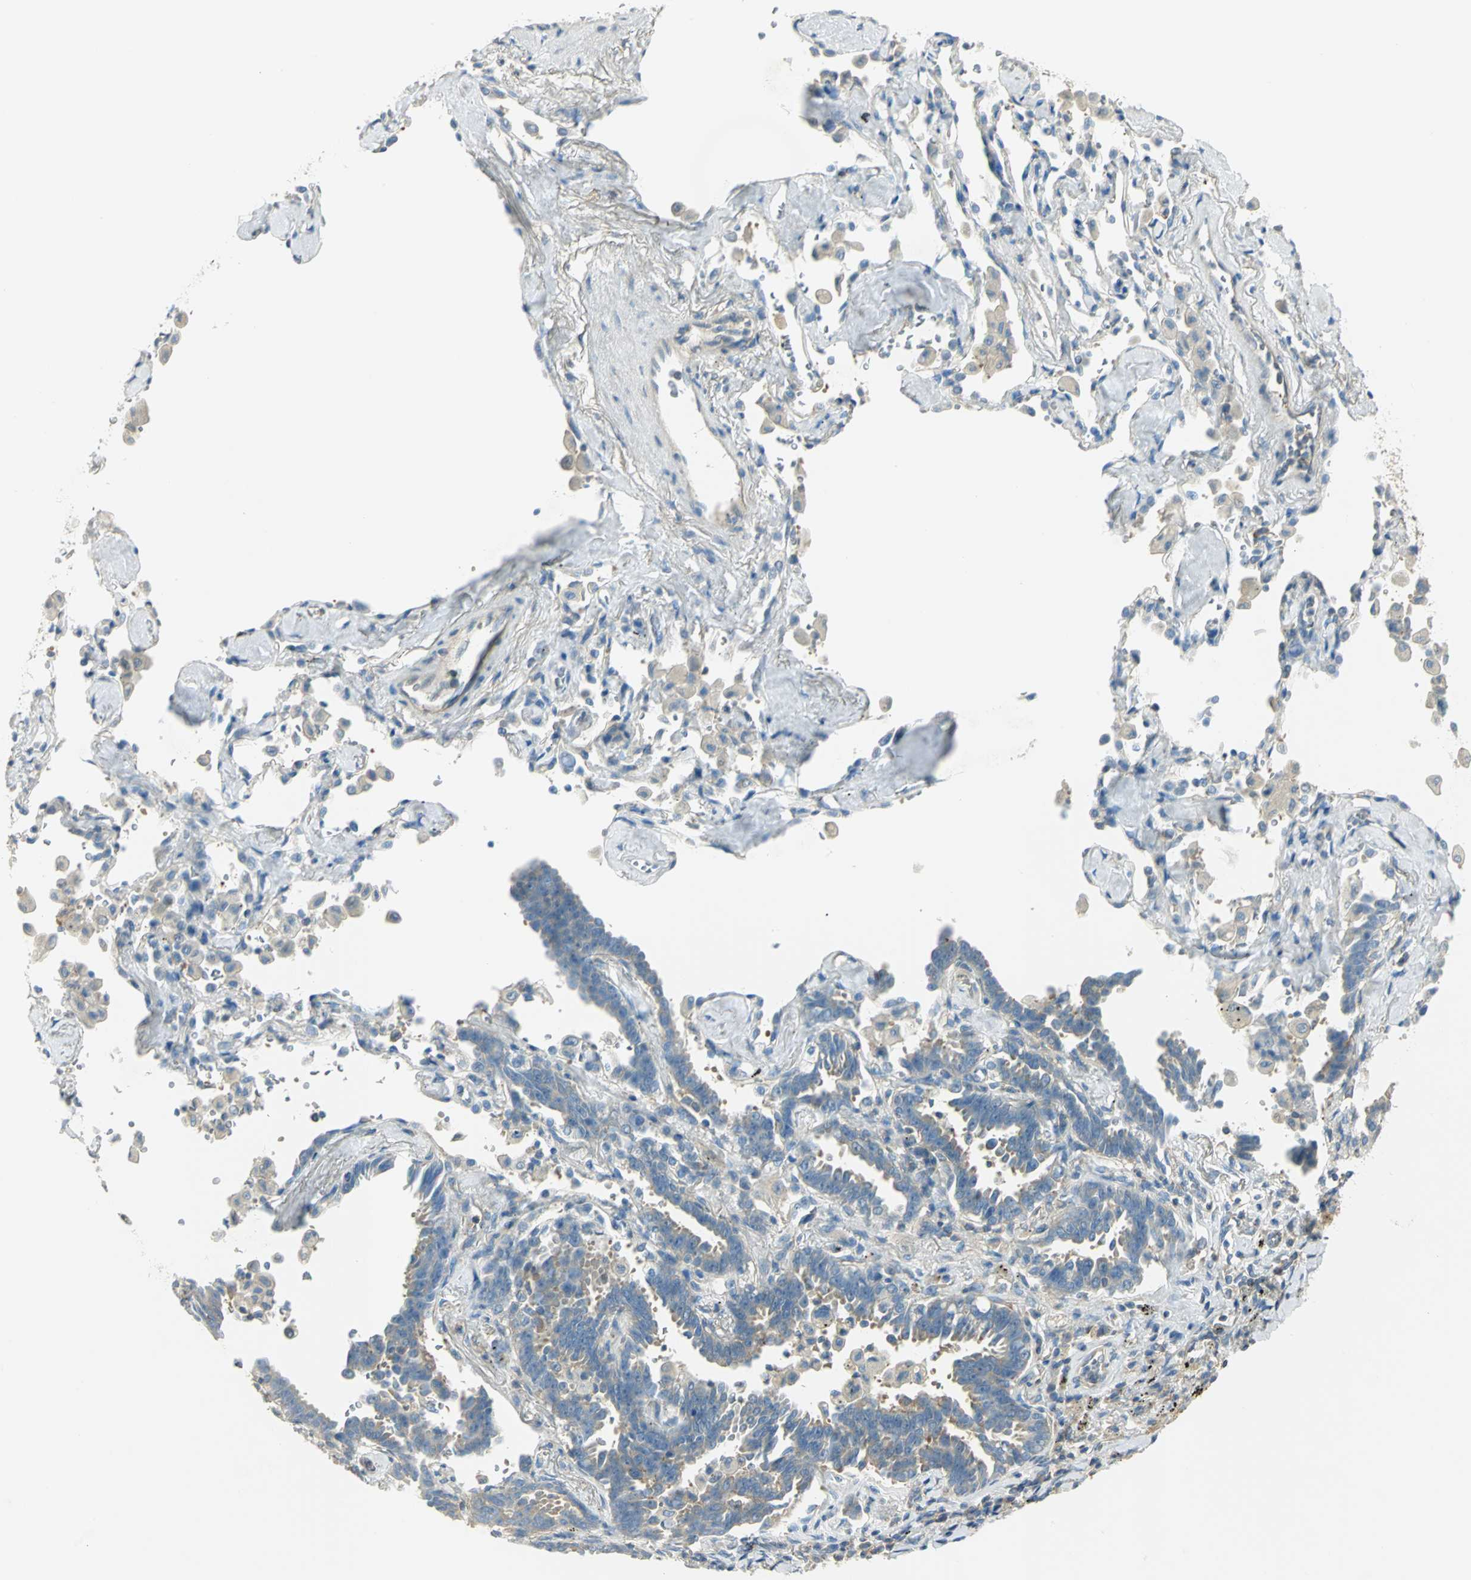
{"staining": {"intensity": "weak", "quantity": "<25%", "location": "cytoplasmic/membranous"}, "tissue": "lung cancer", "cell_type": "Tumor cells", "image_type": "cancer", "snomed": [{"axis": "morphology", "description": "Adenocarcinoma, NOS"}, {"axis": "topography", "description": "Lung"}], "caption": "Tumor cells are negative for brown protein staining in lung cancer.", "gene": "TSC22D2", "patient": {"sex": "female", "age": 64}}